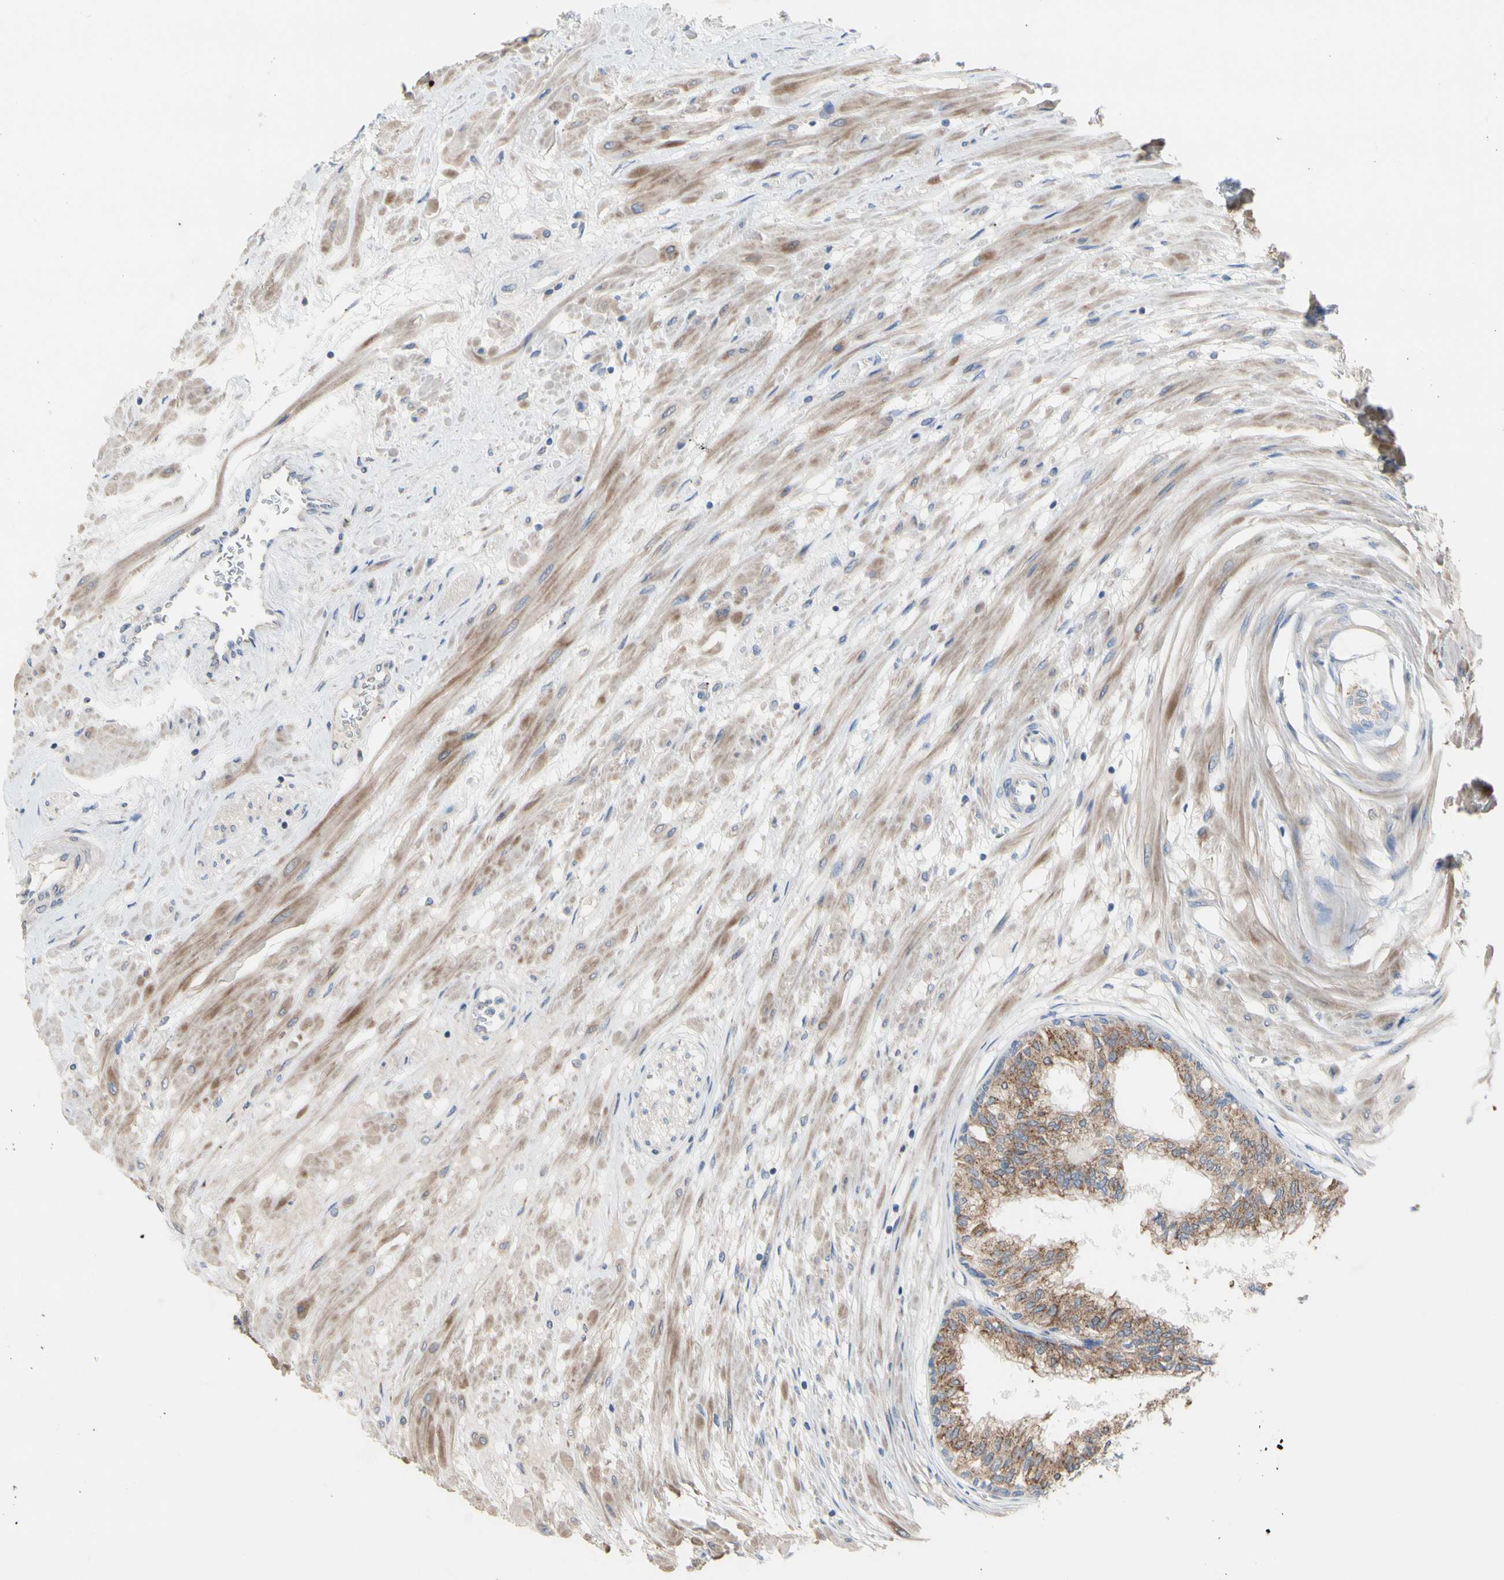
{"staining": {"intensity": "moderate", "quantity": ">75%", "location": "cytoplasmic/membranous"}, "tissue": "prostate", "cell_type": "Glandular cells", "image_type": "normal", "snomed": [{"axis": "morphology", "description": "Normal tissue, NOS"}, {"axis": "topography", "description": "Prostate"}, {"axis": "topography", "description": "Seminal veicle"}], "caption": "DAB (3,3'-diaminobenzidine) immunohistochemical staining of unremarkable prostate exhibits moderate cytoplasmic/membranous protein staining in approximately >75% of glandular cells.", "gene": "TTC14", "patient": {"sex": "male", "age": 60}}